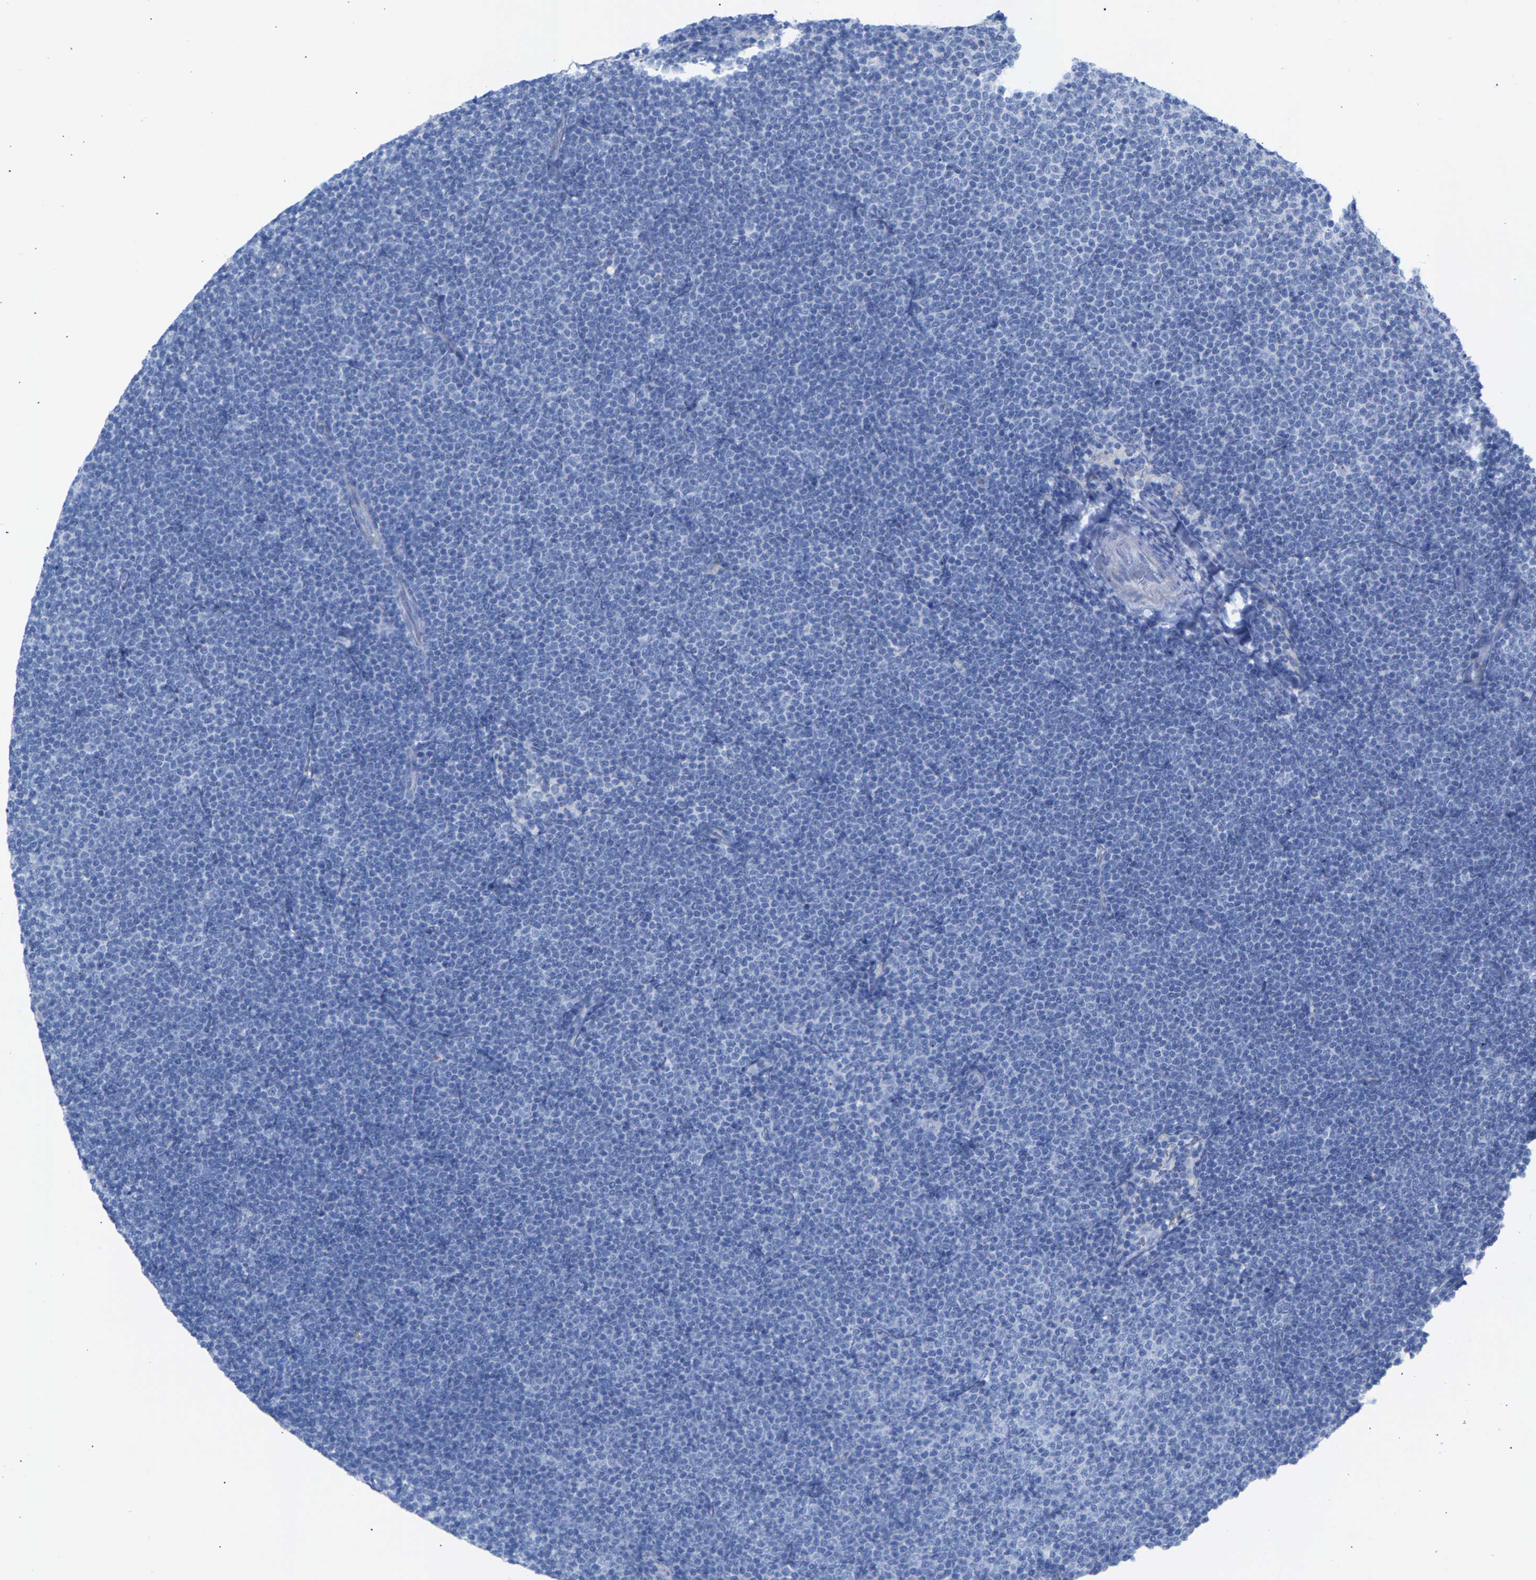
{"staining": {"intensity": "negative", "quantity": "none", "location": "none"}, "tissue": "lymphoma", "cell_type": "Tumor cells", "image_type": "cancer", "snomed": [{"axis": "morphology", "description": "Malignant lymphoma, non-Hodgkin's type, Low grade"}, {"axis": "topography", "description": "Lymph node"}], "caption": "Protein analysis of lymphoma displays no significant staining in tumor cells.", "gene": "CPA1", "patient": {"sex": "female", "age": 53}}